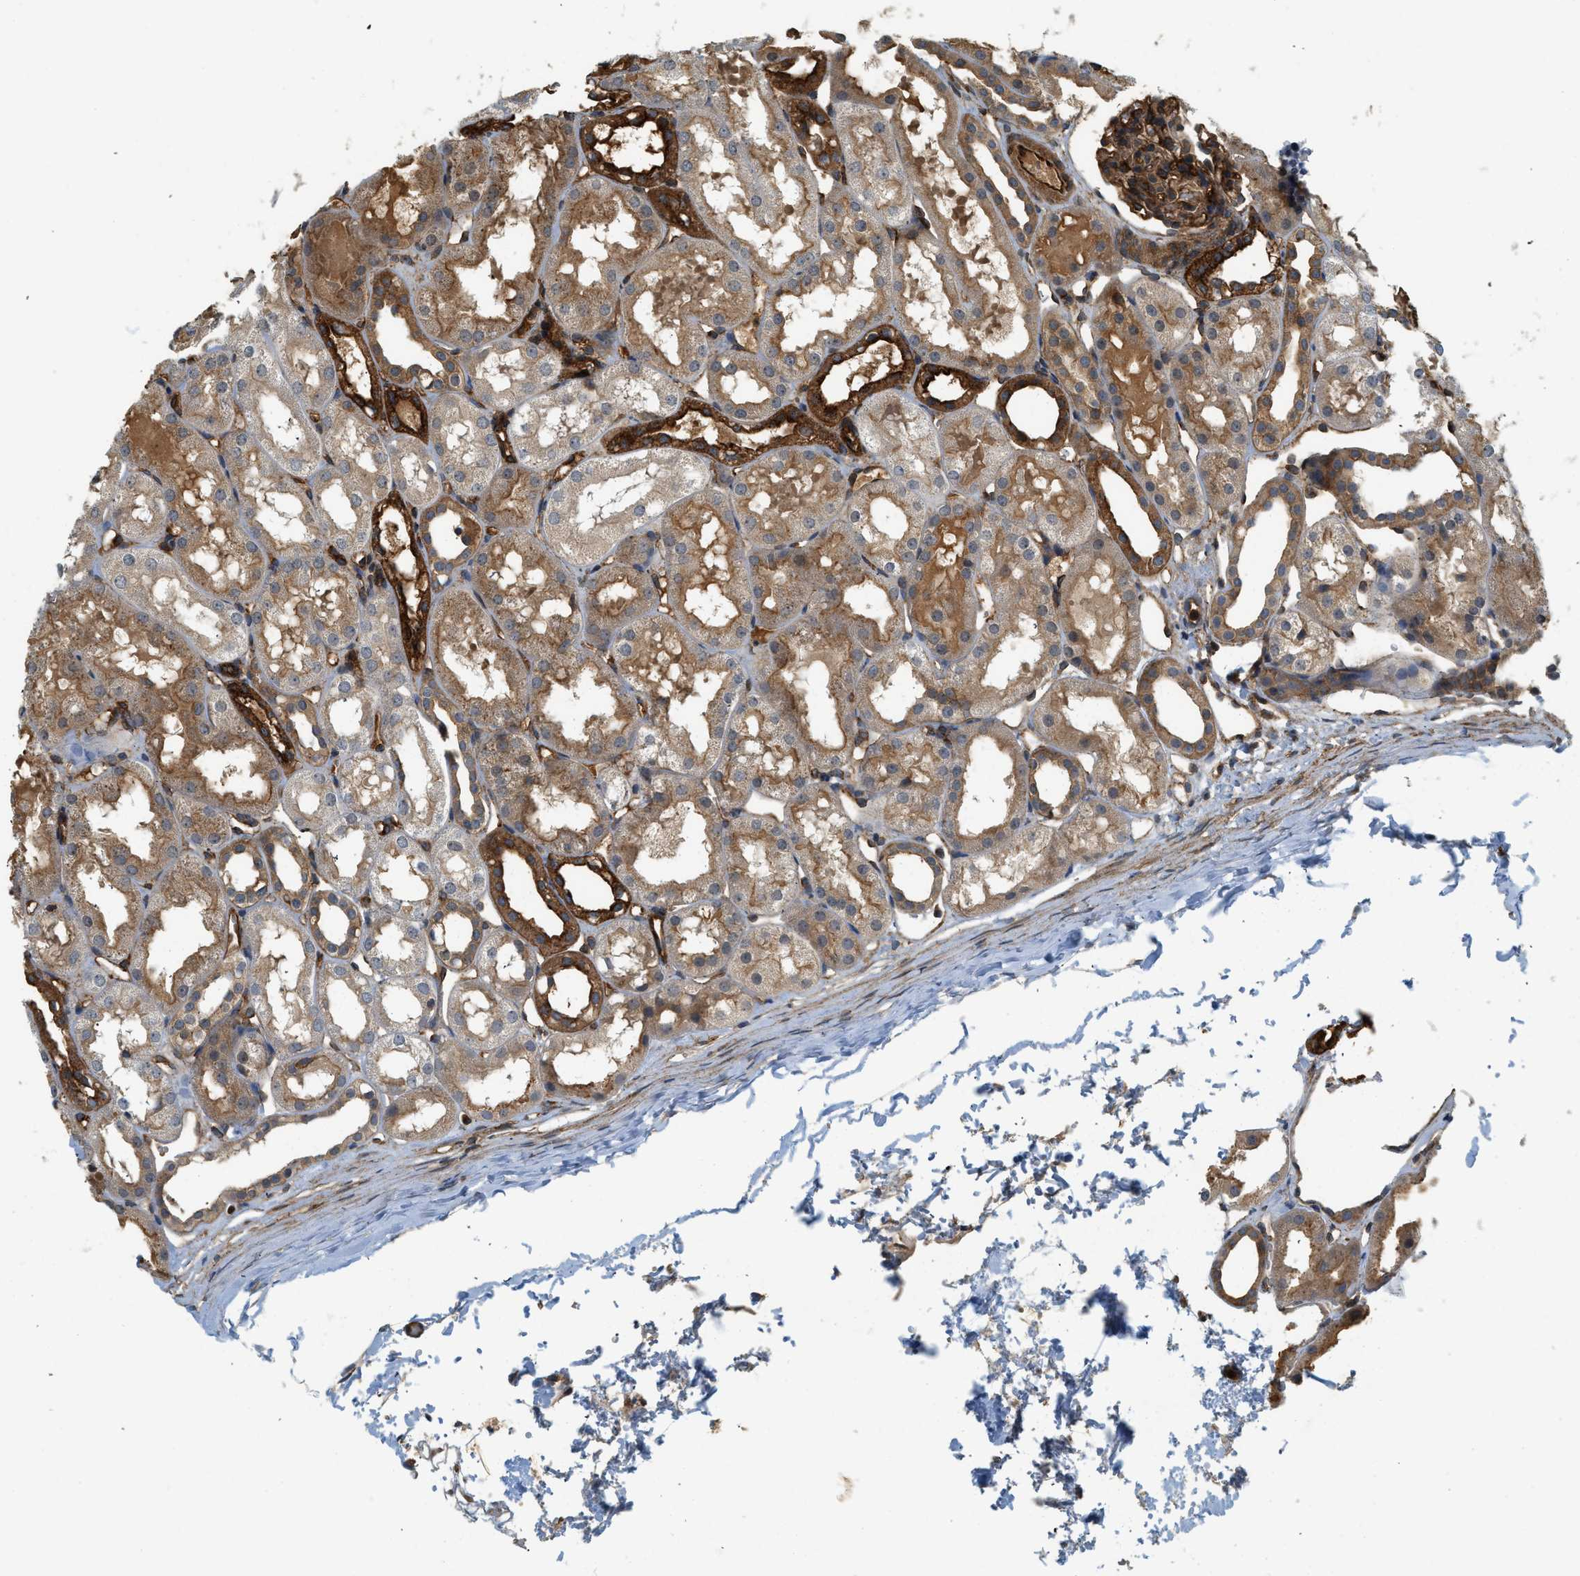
{"staining": {"intensity": "strong", "quantity": ">75%", "location": "cytoplasmic/membranous"}, "tissue": "kidney", "cell_type": "Cells in glomeruli", "image_type": "normal", "snomed": [{"axis": "morphology", "description": "Normal tissue, NOS"}, {"axis": "topography", "description": "Kidney"}, {"axis": "topography", "description": "Urinary bladder"}], "caption": "IHC (DAB (3,3'-diaminobenzidine)) staining of unremarkable human kidney reveals strong cytoplasmic/membranous protein expression in about >75% of cells in glomeruli.", "gene": "HIP1", "patient": {"sex": "male", "age": 16}}